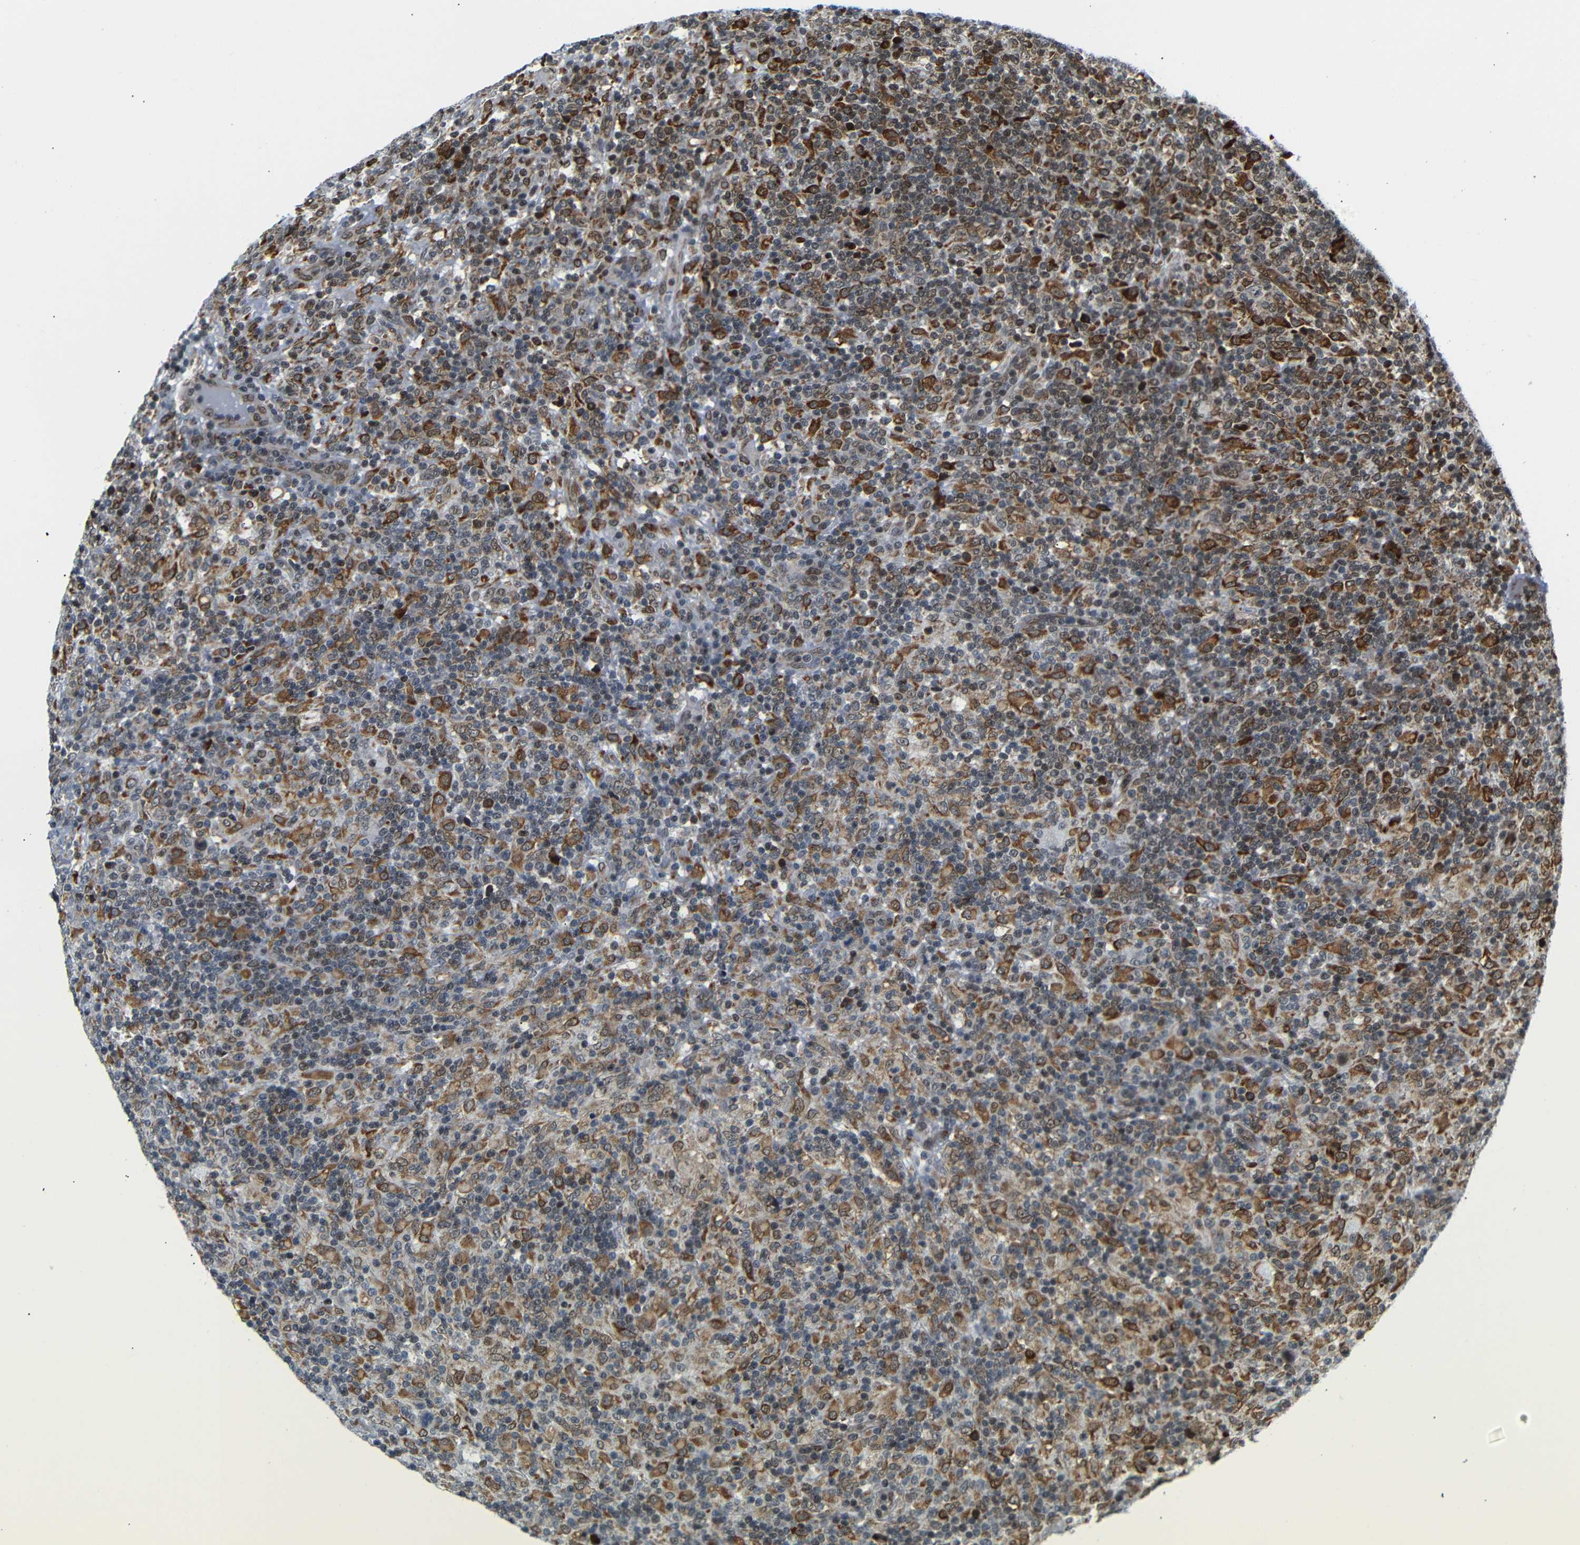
{"staining": {"intensity": "moderate", "quantity": ">75%", "location": "cytoplasmic/membranous"}, "tissue": "lymphoma", "cell_type": "Tumor cells", "image_type": "cancer", "snomed": [{"axis": "morphology", "description": "Hodgkin's disease, NOS"}, {"axis": "topography", "description": "Lymph node"}], "caption": "Hodgkin's disease stained with a protein marker shows moderate staining in tumor cells.", "gene": "SPCS2", "patient": {"sex": "male", "age": 70}}